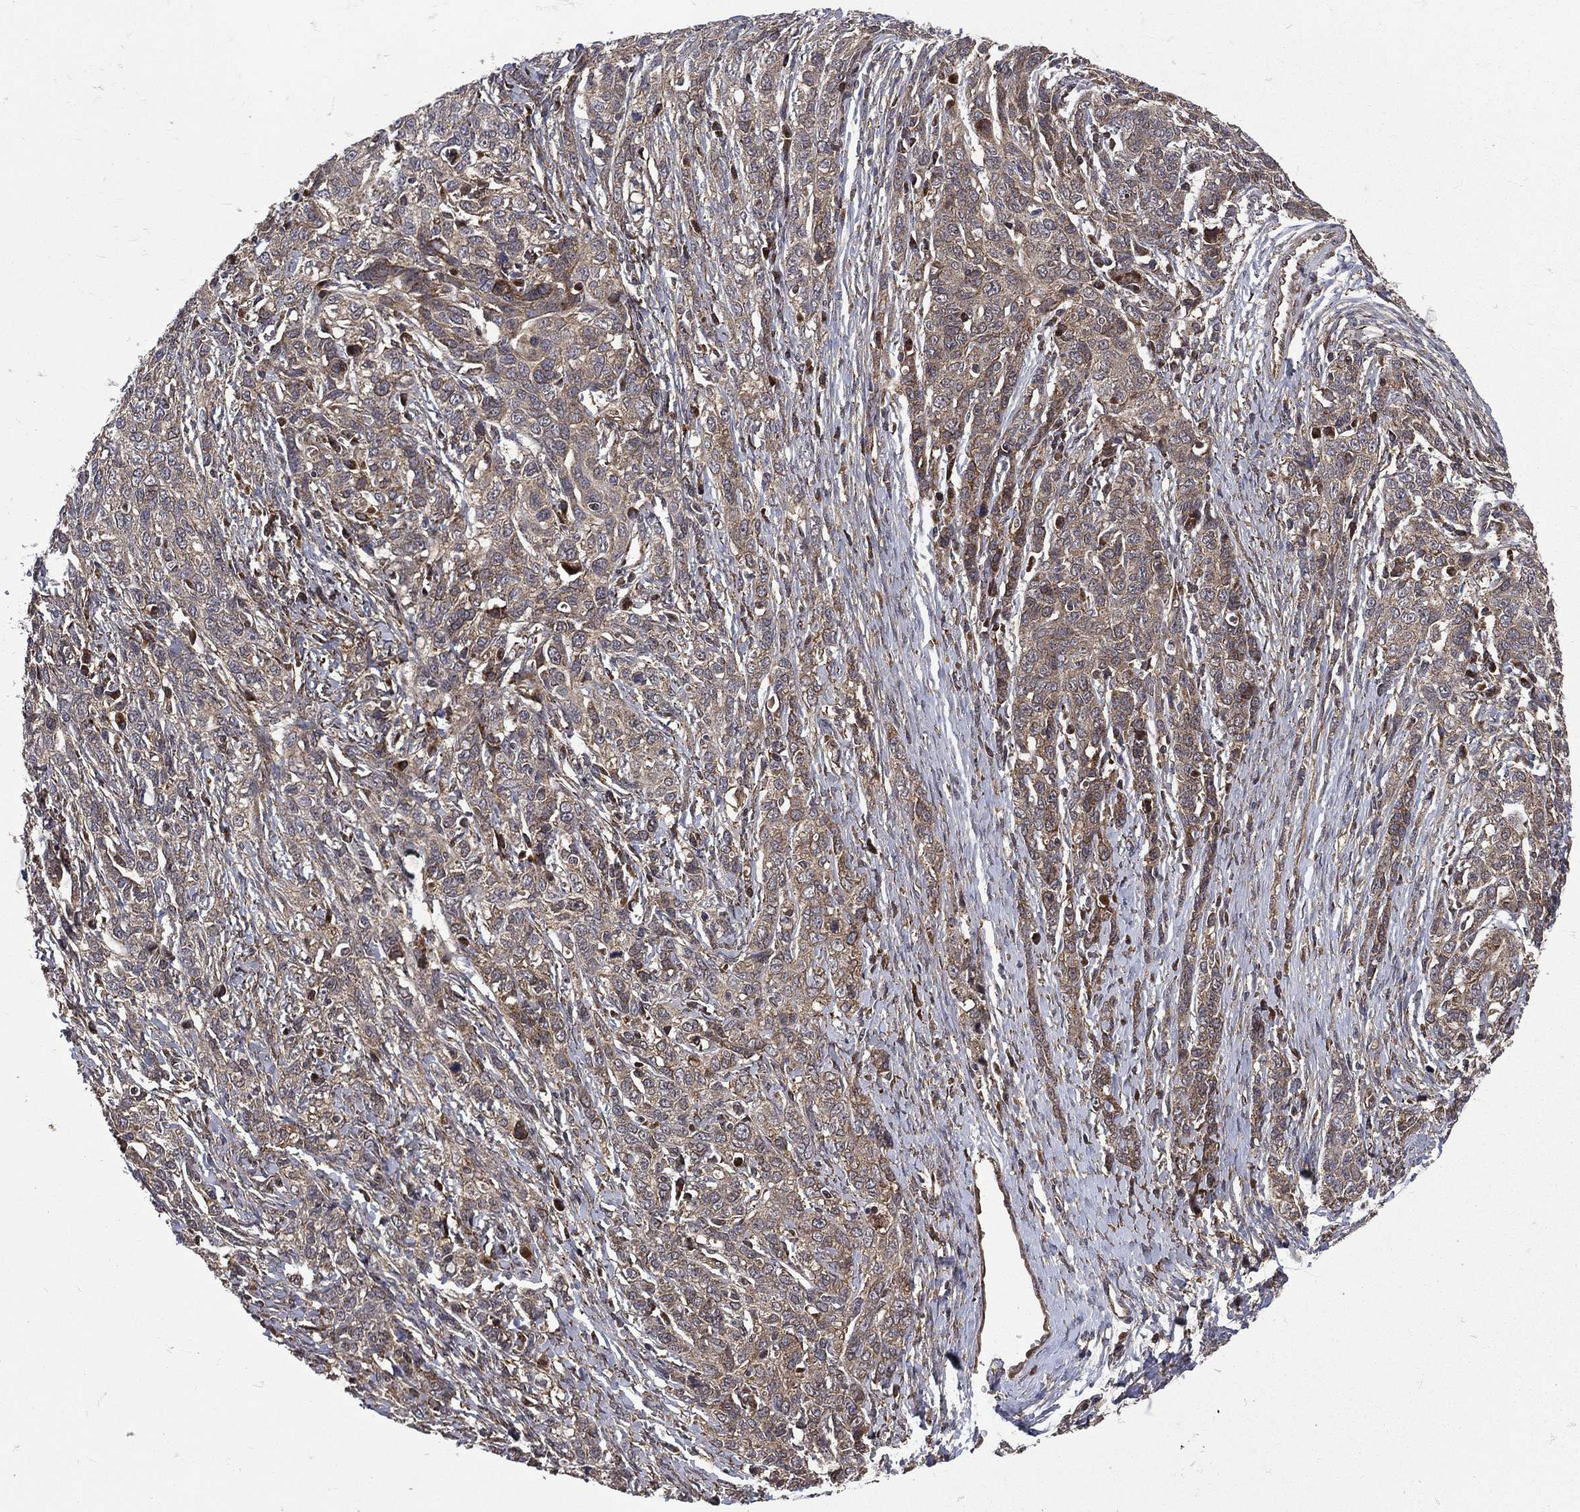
{"staining": {"intensity": "moderate", "quantity": "25%-75%", "location": "cytoplasmic/membranous"}, "tissue": "ovarian cancer", "cell_type": "Tumor cells", "image_type": "cancer", "snomed": [{"axis": "morphology", "description": "Cystadenocarcinoma, serous, NOS"}, {"axis": "topography", "description": "Ovary"}], "caption": "A medium amount of moderate cytoplasmic/membranous staining is appreciated in about 25%-75% of tumor cells in ovarian serous cystadenocarcinoma tissue.", "gene": "RAB11FIP4", "patient": {"sex": "female", "age": 71}}